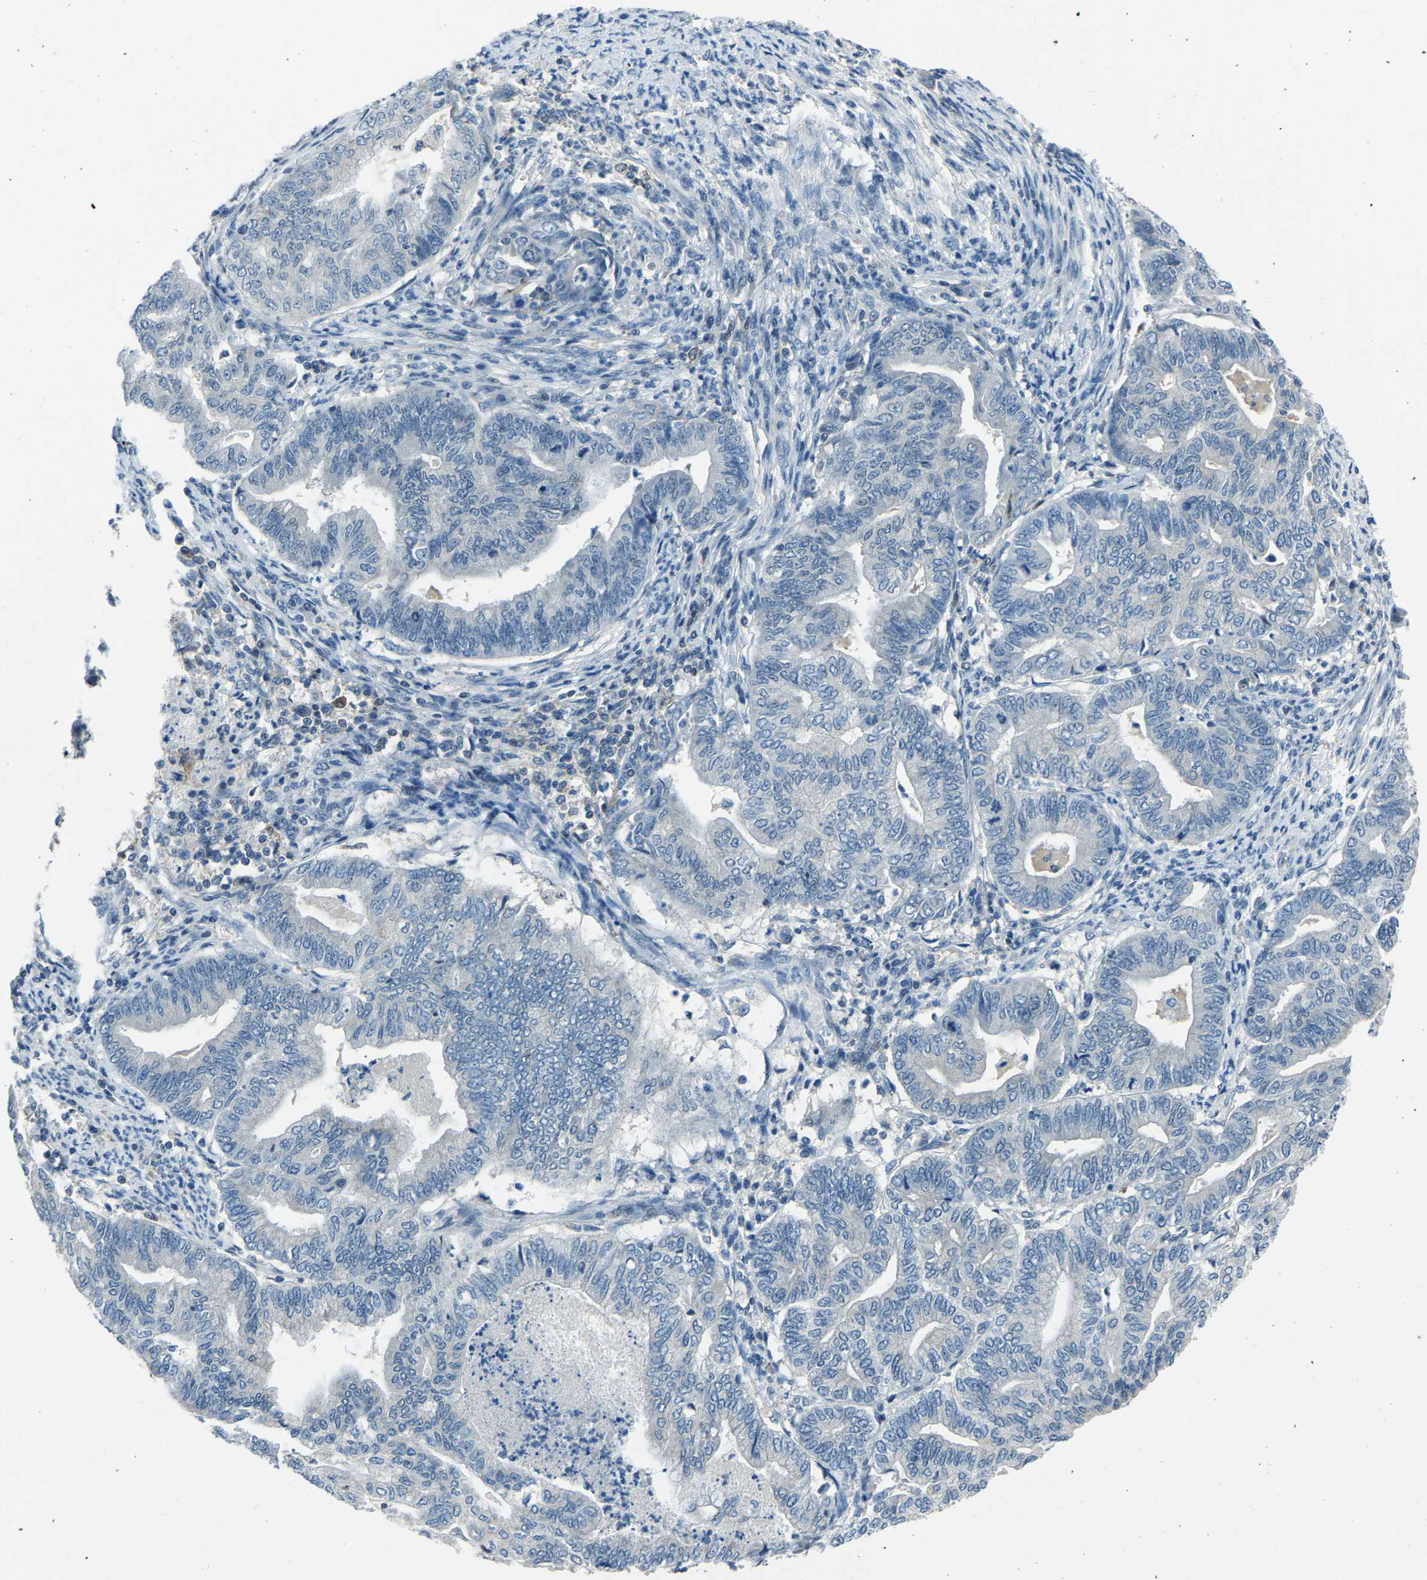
{"staining": {"intensity": "weak", "quantity": "<25%", "location": "cytoplasmic/membranous"}, "tissue": "endometrial cancer", "cell_type": "Tumor cells", "image_type": "cancer", "snomed": [{"axis": "morphology", "description": "Adenocarcinoma, NOS"}, {"axis": "topography", "description": "Endometrium"}], "caption": "An IHC micrograph of adenocarcinoma (endometrial) is shown. There is no staining in tumor cells of adenocarcinoma (endometrial).", "gene": "XIRP1", "patient": {"sex": "female", "age": 79}}